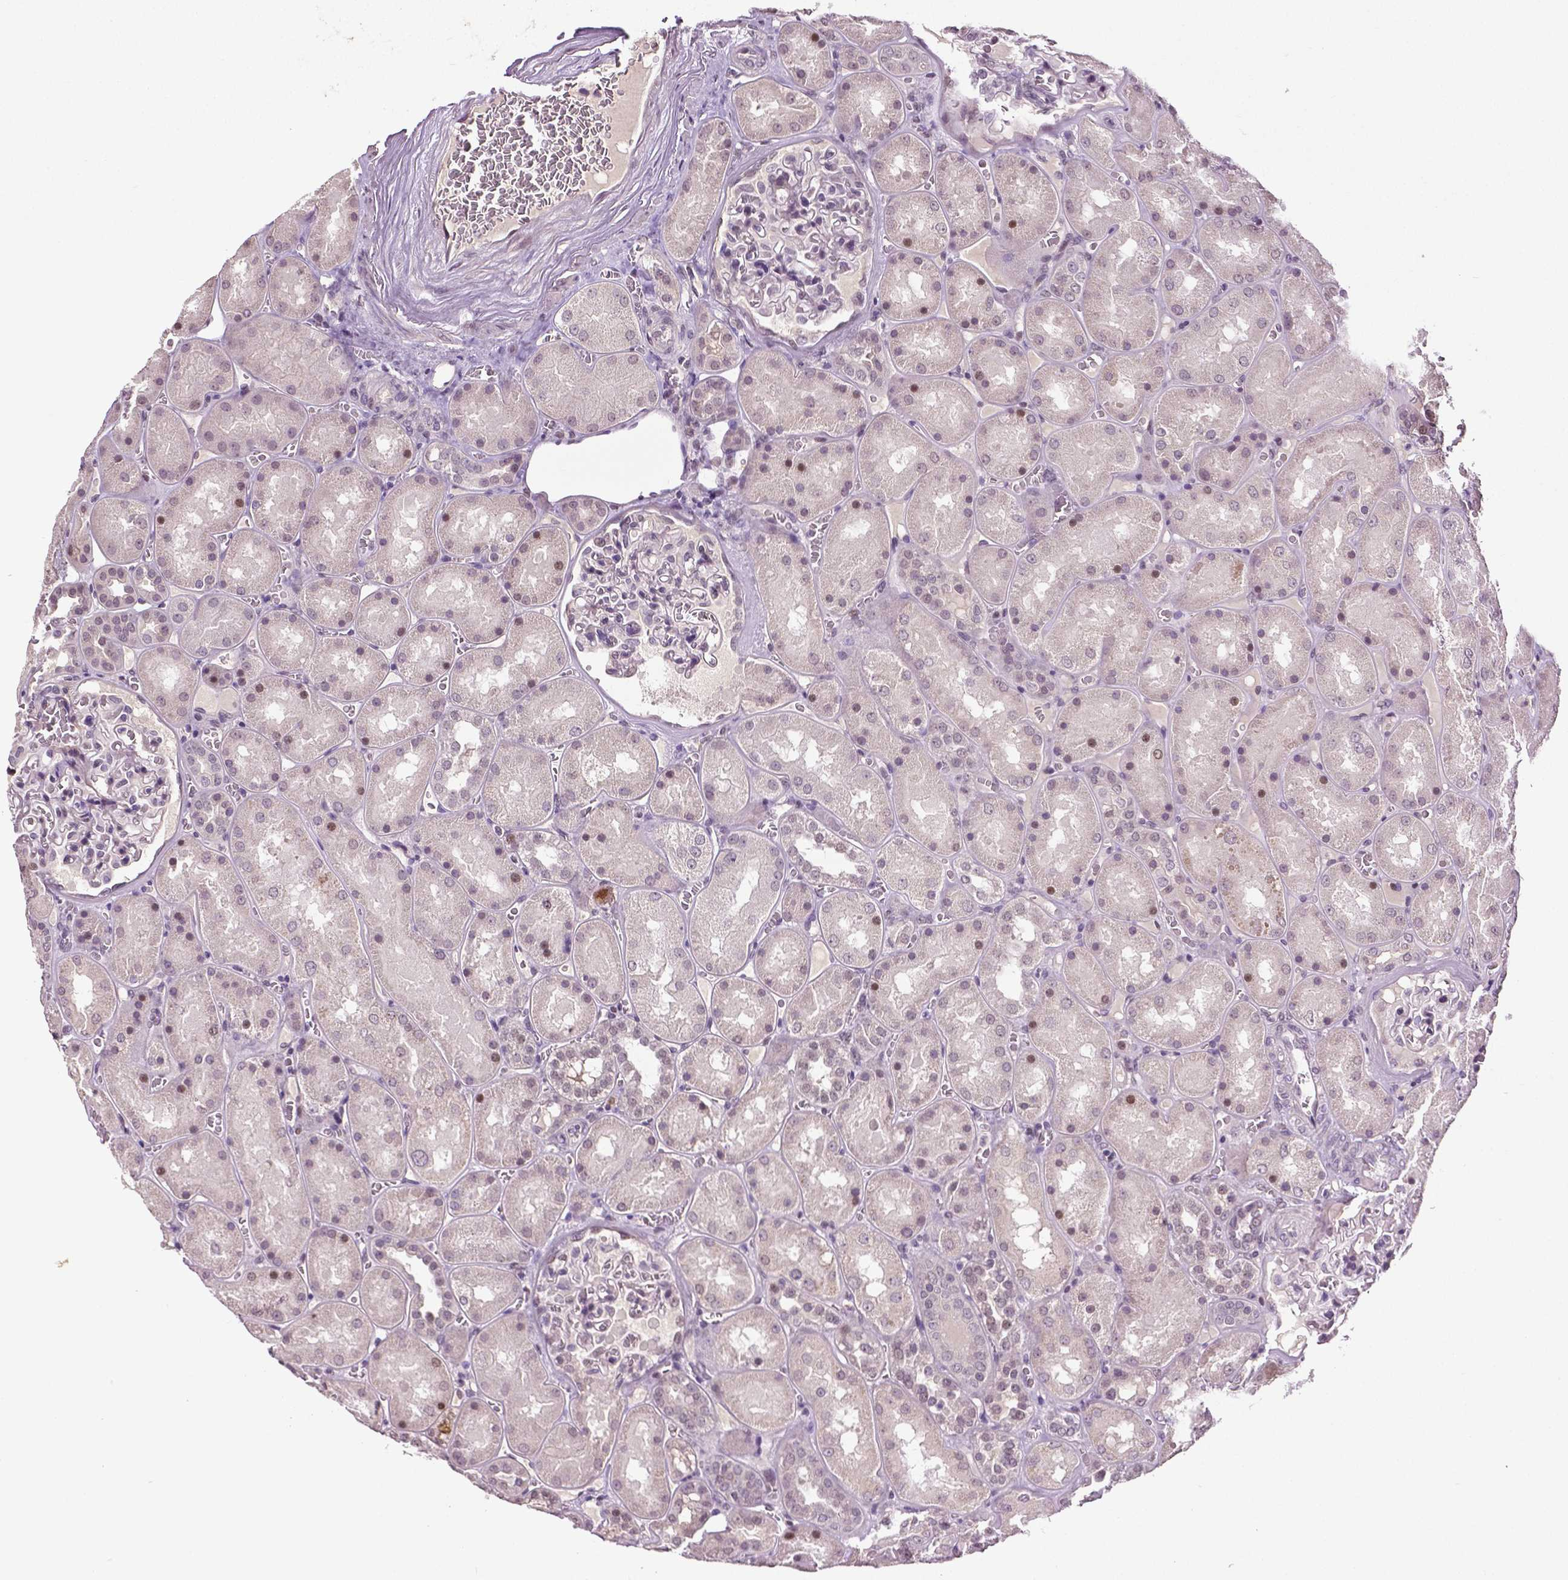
{"staining": {"intensity": "negative", "quantity": "none", "location": "none"}, "tissue": "kidney", "cell_type": "Cells in glomeruli", "image_type": "normal", "snomed": [{"axis": "morphology", "description": "Normal tissue, NOS"}, {"axis": "topography", "description": "Kidney"}], "caption": "Image shows no significant protein positivity in cells in glomeruli of unremarkable kidney. The staining was performed using DAB to visualize the protein expression in brown, while the nuclei were stained in blue with hematoxylin (Magnification: 20x).", "gene": "DLX5", "patient": {"sex": "male", "age": 73}}